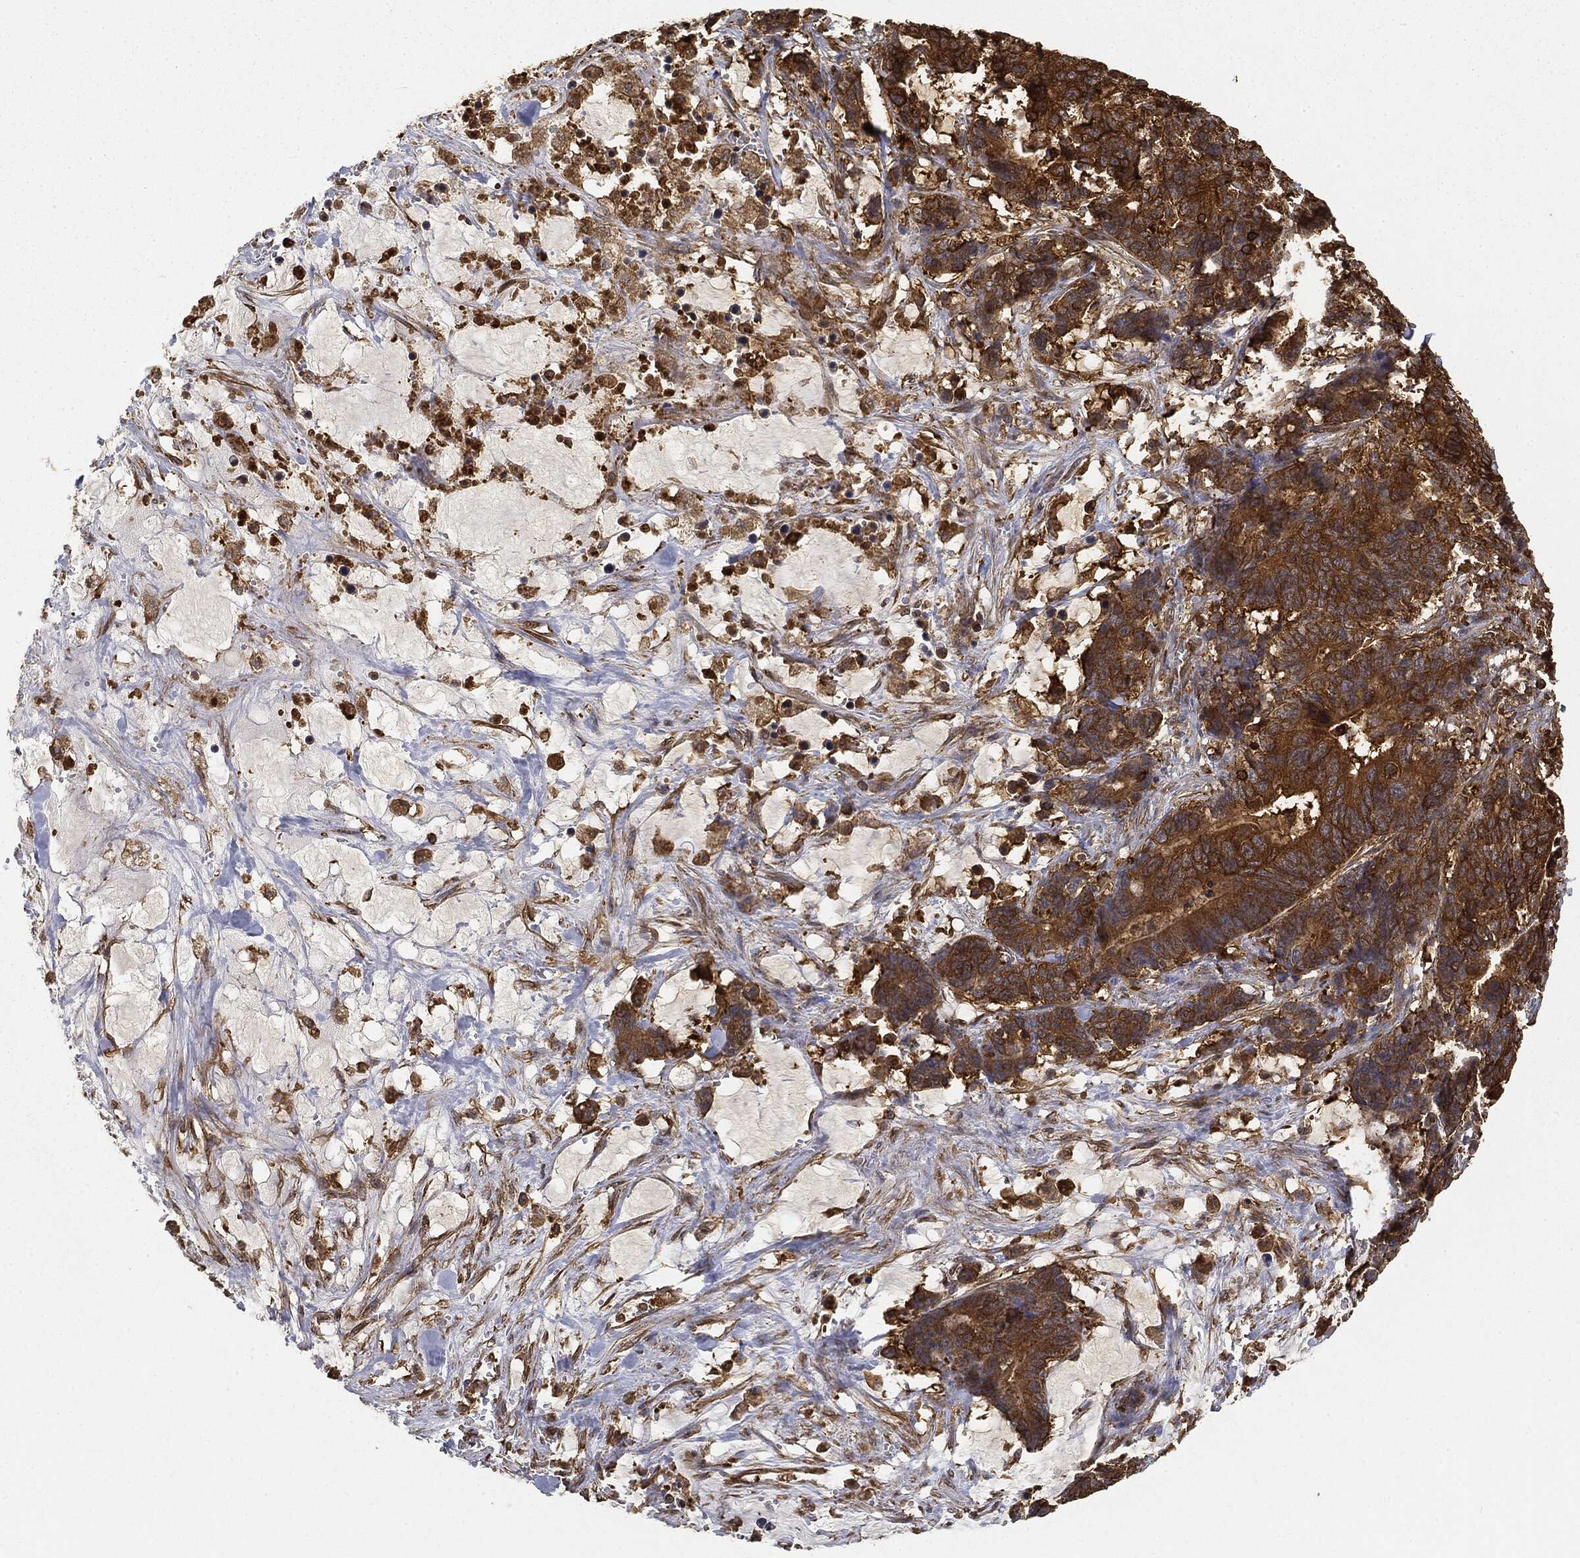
{"staining": {"intensity": "strong", "quantity": ">75%", "location": "cytoplasmic/membranous"}, "tissue": "stomach cancer", "cell_type": "Tumor cells", "image_type": "cancer", "snomed": [{"axis": "morphology", "description": "Normal tissue, NOS"}, {"axis": "morphology", "description": "Adenocarcinoma, NOS"}, {"axis": "topography", "description": "Stomach"}], "caption": "Approximately >75% of tumor cells in human adenocarcinoma (stomach) show strong cytoplasmic/membranous protein staining as visualized by brown immunohistochemical staining.", "gene": "WDR1", "patient": {"sex": "female", "age": 64}}